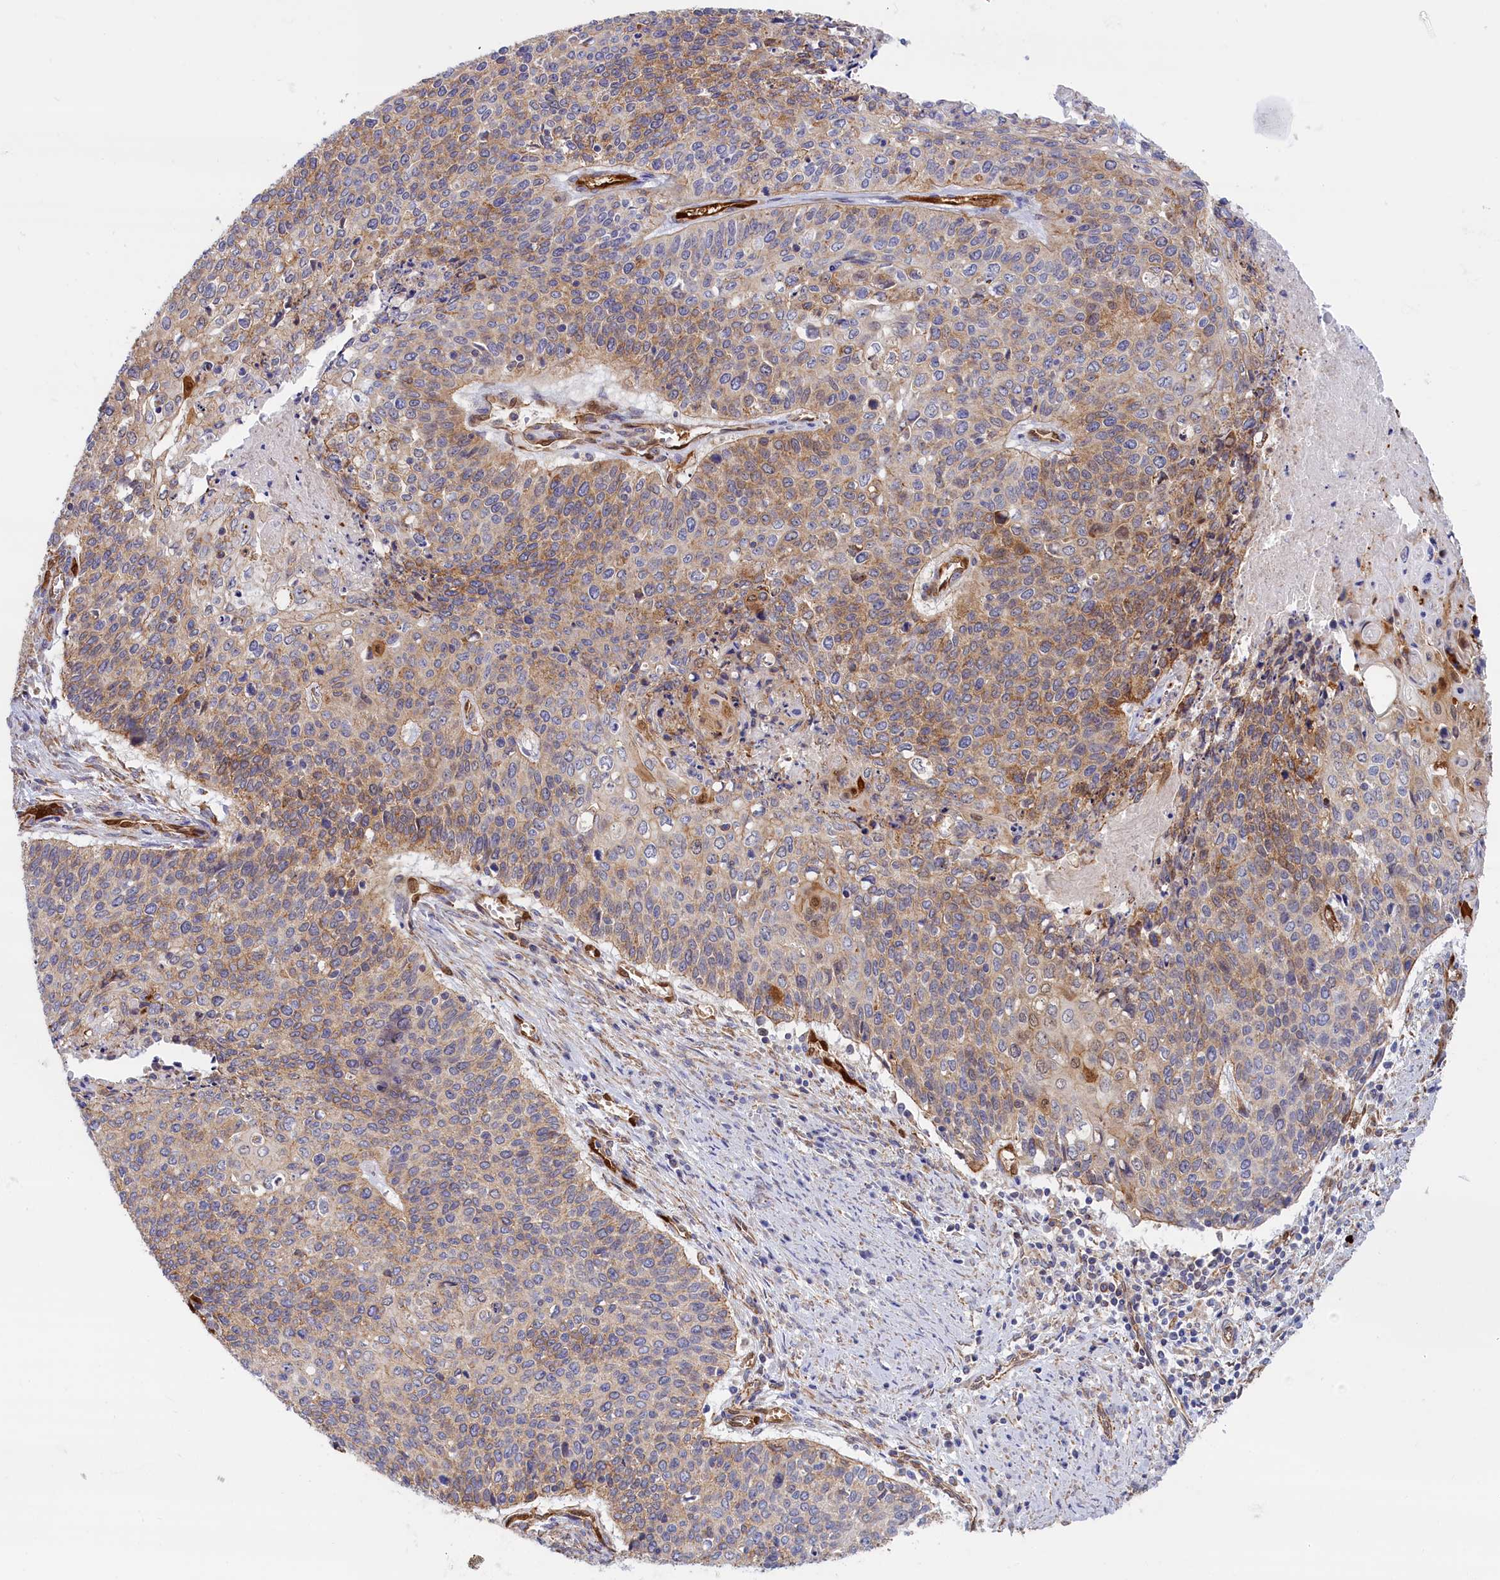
{"staining": {"intensity": "weak", "quantity": "25%-75%", "location": "cytoplasmic/membranous"}, "tissue": "cervical cancer", "cell_type": "Tumor cells", "image_type": "cancer", "snomed": [{"axis": "morphology", "description": "Squamous cell carcinoma, NOS"}, {"axis": "topography", "description": "Cervix"}], "caption": "Tumor cells display weak cytoplasmic/membranous positivity in approximately 25%-75% of cells in squamous cell carcinoma (cervical).", "gene": "ABCC12", "patient": {"sex": "female", "age": 39}}